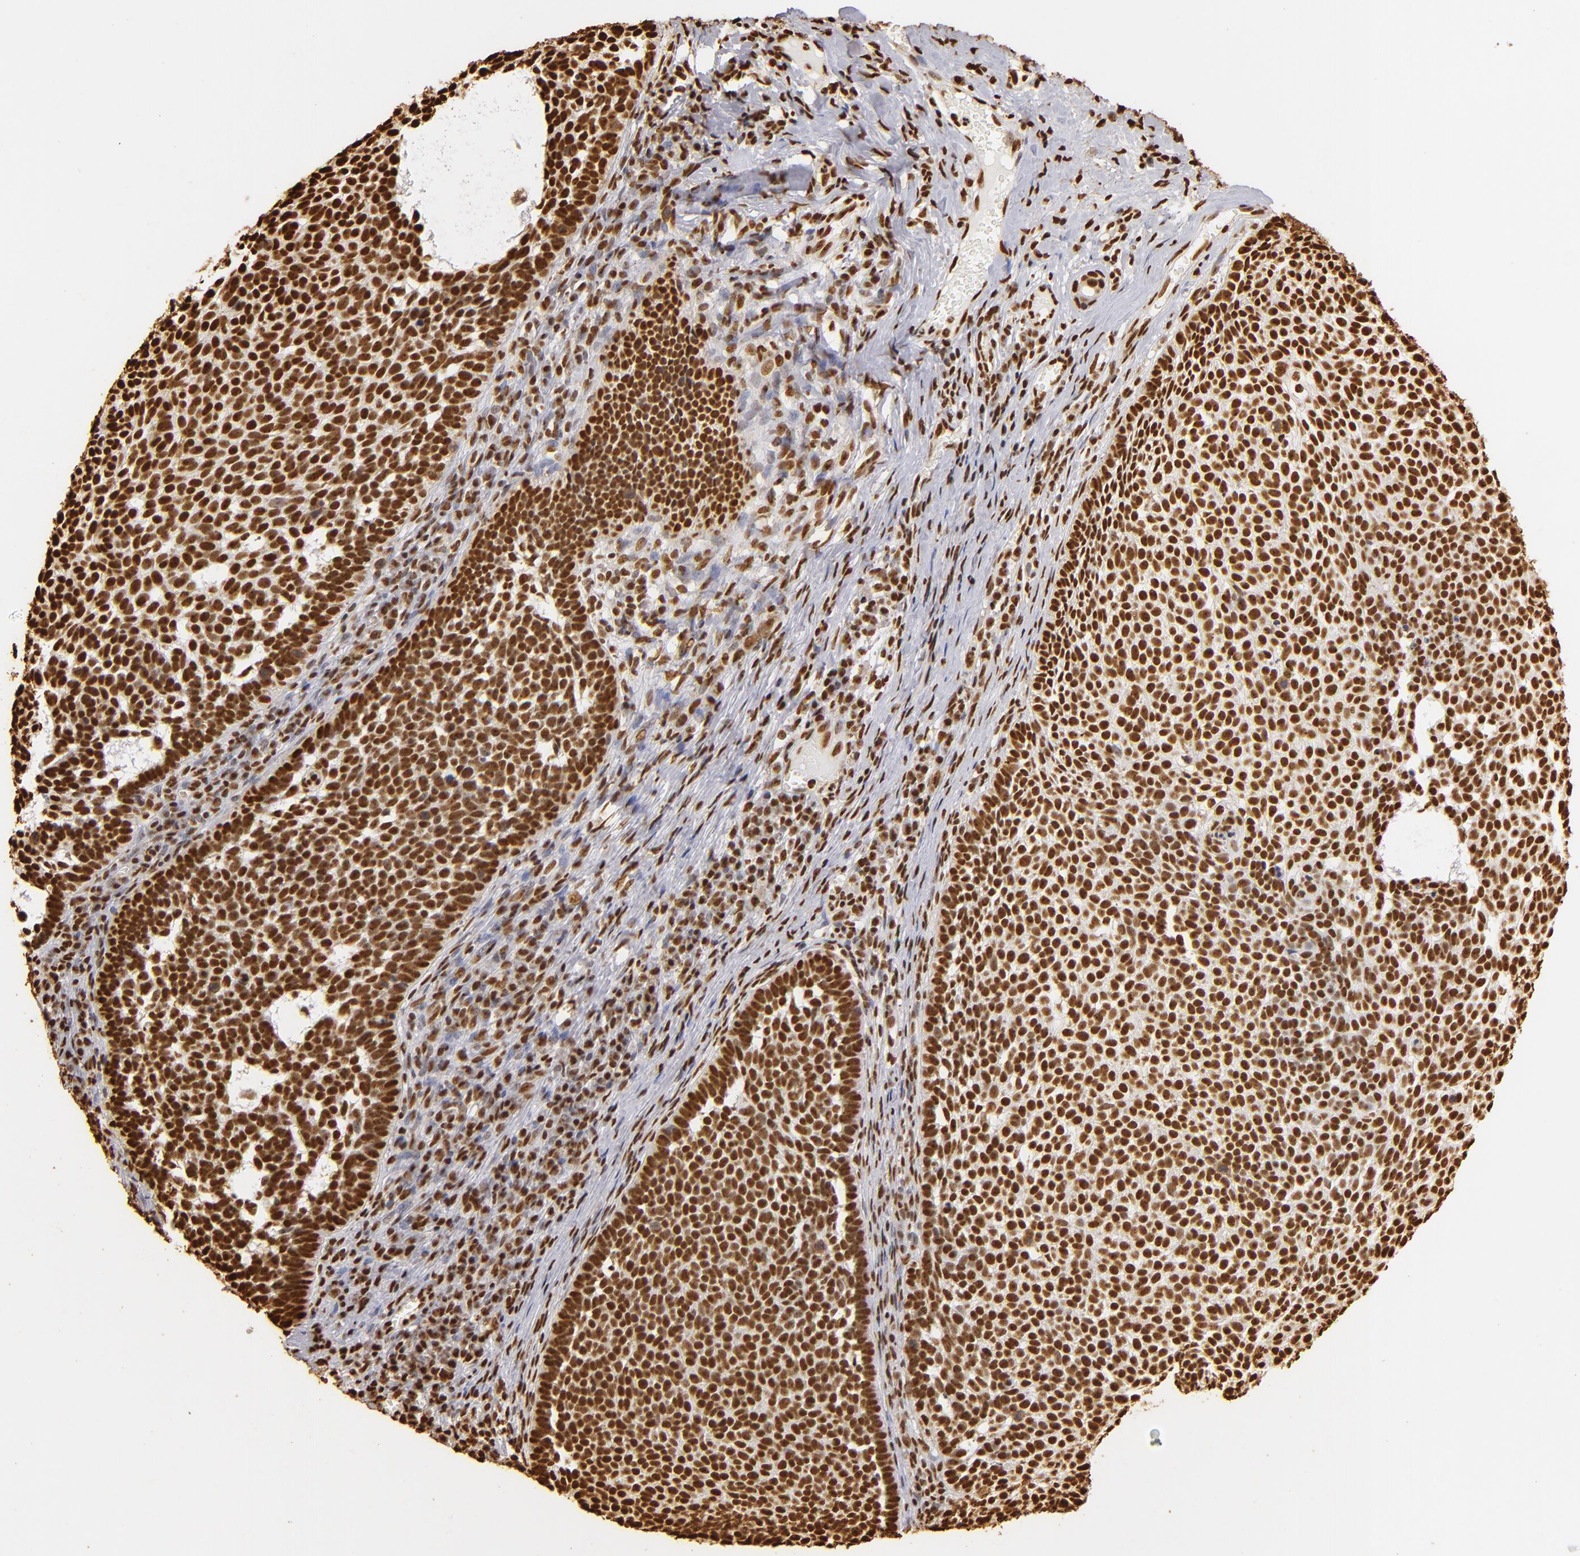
{"staining": {"intensity": "strong", "quantity": ">75%", "location": "nuclear"}, "tissue": "skin cancer", "cell_type": "Tumor cells", "image_type": "cancer", "snomed": [{"axis": "morphology", "description": "Basal cell carcinoma"}, {"axis": "topography", "description": "Skin"}], "caption": "The immunohistochemical stain highlights strong nuclear staining in tumor cells of skin cancer (basal cell carcinoma) tissue.", "gene": "ILF3", "patient": {"sex": "male", "age": 63}}